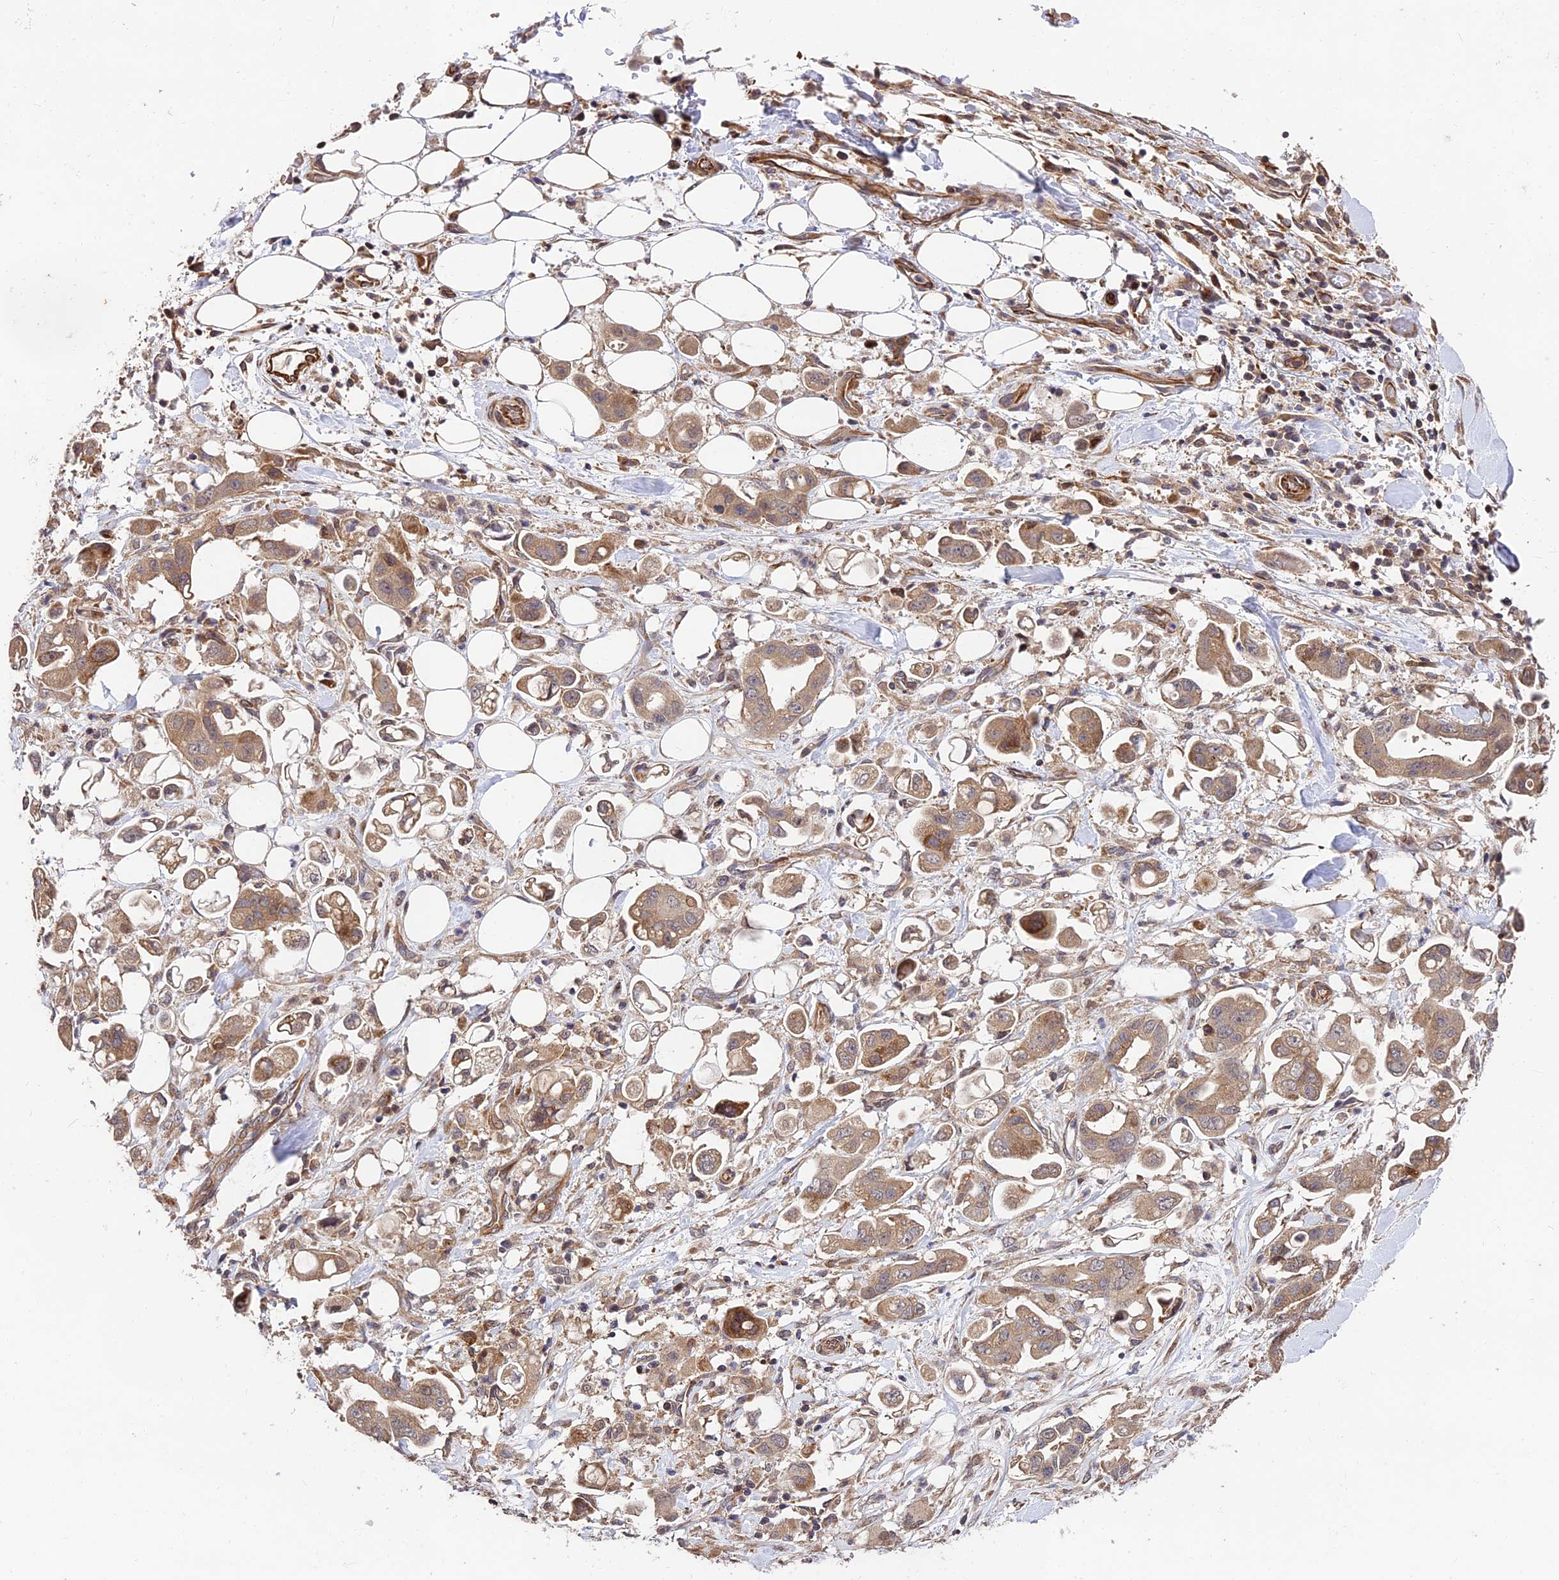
{"staining": {"intensity": "moderate", "quantity": "25%-75%", "location": "cytoplasmic/membranous"}, "tissue": "stomach cancer", "cell_type": "Tumor cells", "image_type": "cancer", "snomed": [{"axis": "morphology", "description": "Adenocarcinoma, NOS"}, {"axis": "topography", "description": "Stomach"}], "caption": "Stomach cancer was stained to show a protein in brown. There is medium levels of moderate cytoplasmic/membranous expression in approximately 25%-75% of tumor cells.", "gene": "MKKS", "patient": {"sex": "male", "age": 62}}